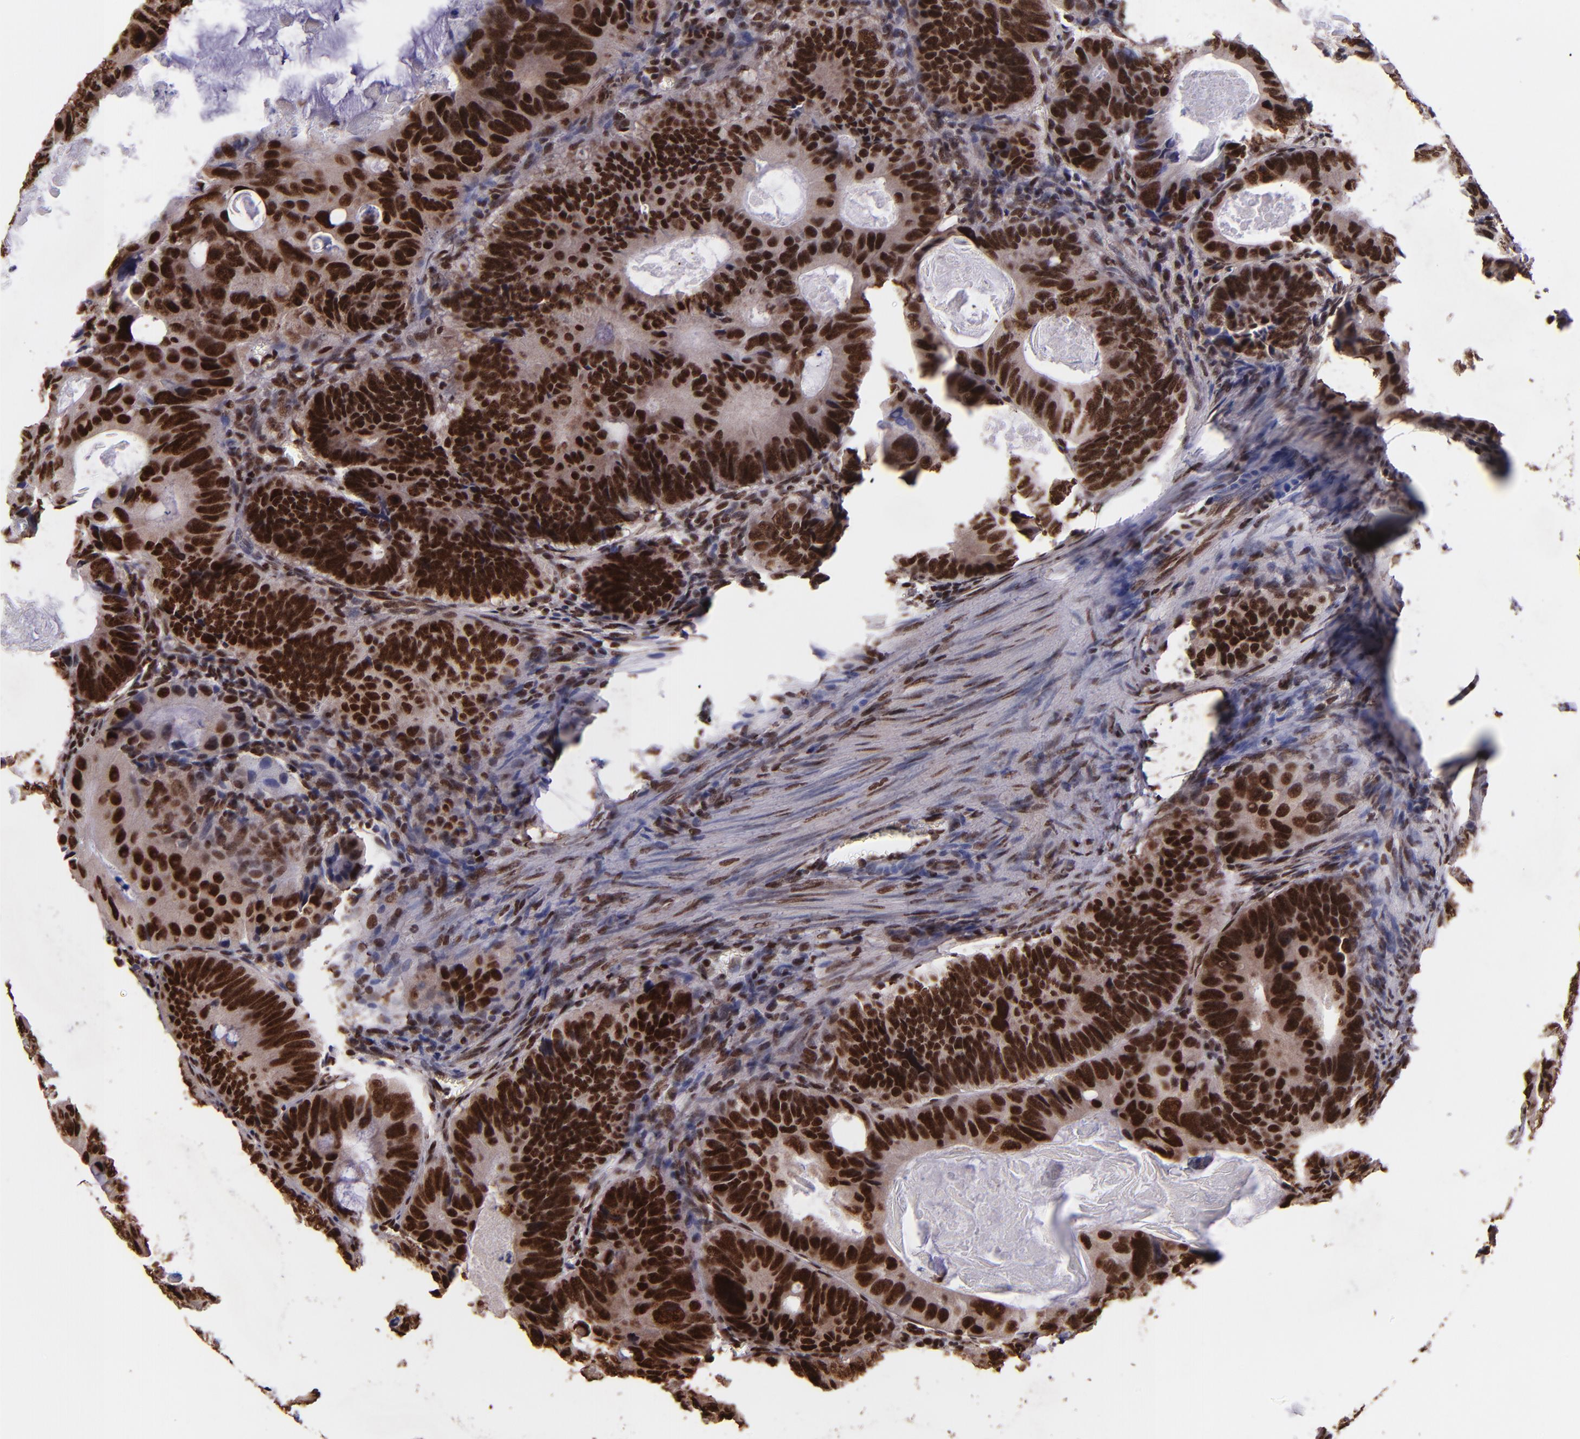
{"staining": {"intensity": "strong", "quantity": ">75%", "location": "nuclear"}, "tissue": "colorectal cancer", "cell_type": "Tumor cells", "image_type": "cancer", "snomed": [{"axis": "morphology", "description": "Adenocarcinoma, NOS"}, {"axis": "topography", "description": "Colon"}], "caption": "Adenocarcinoma (colorectal) stained for a protein demonstrates strong nuclear positivity in tumor cells.", "gene": "PQBP1", "patient": {"sex": "female", "age": 55}}